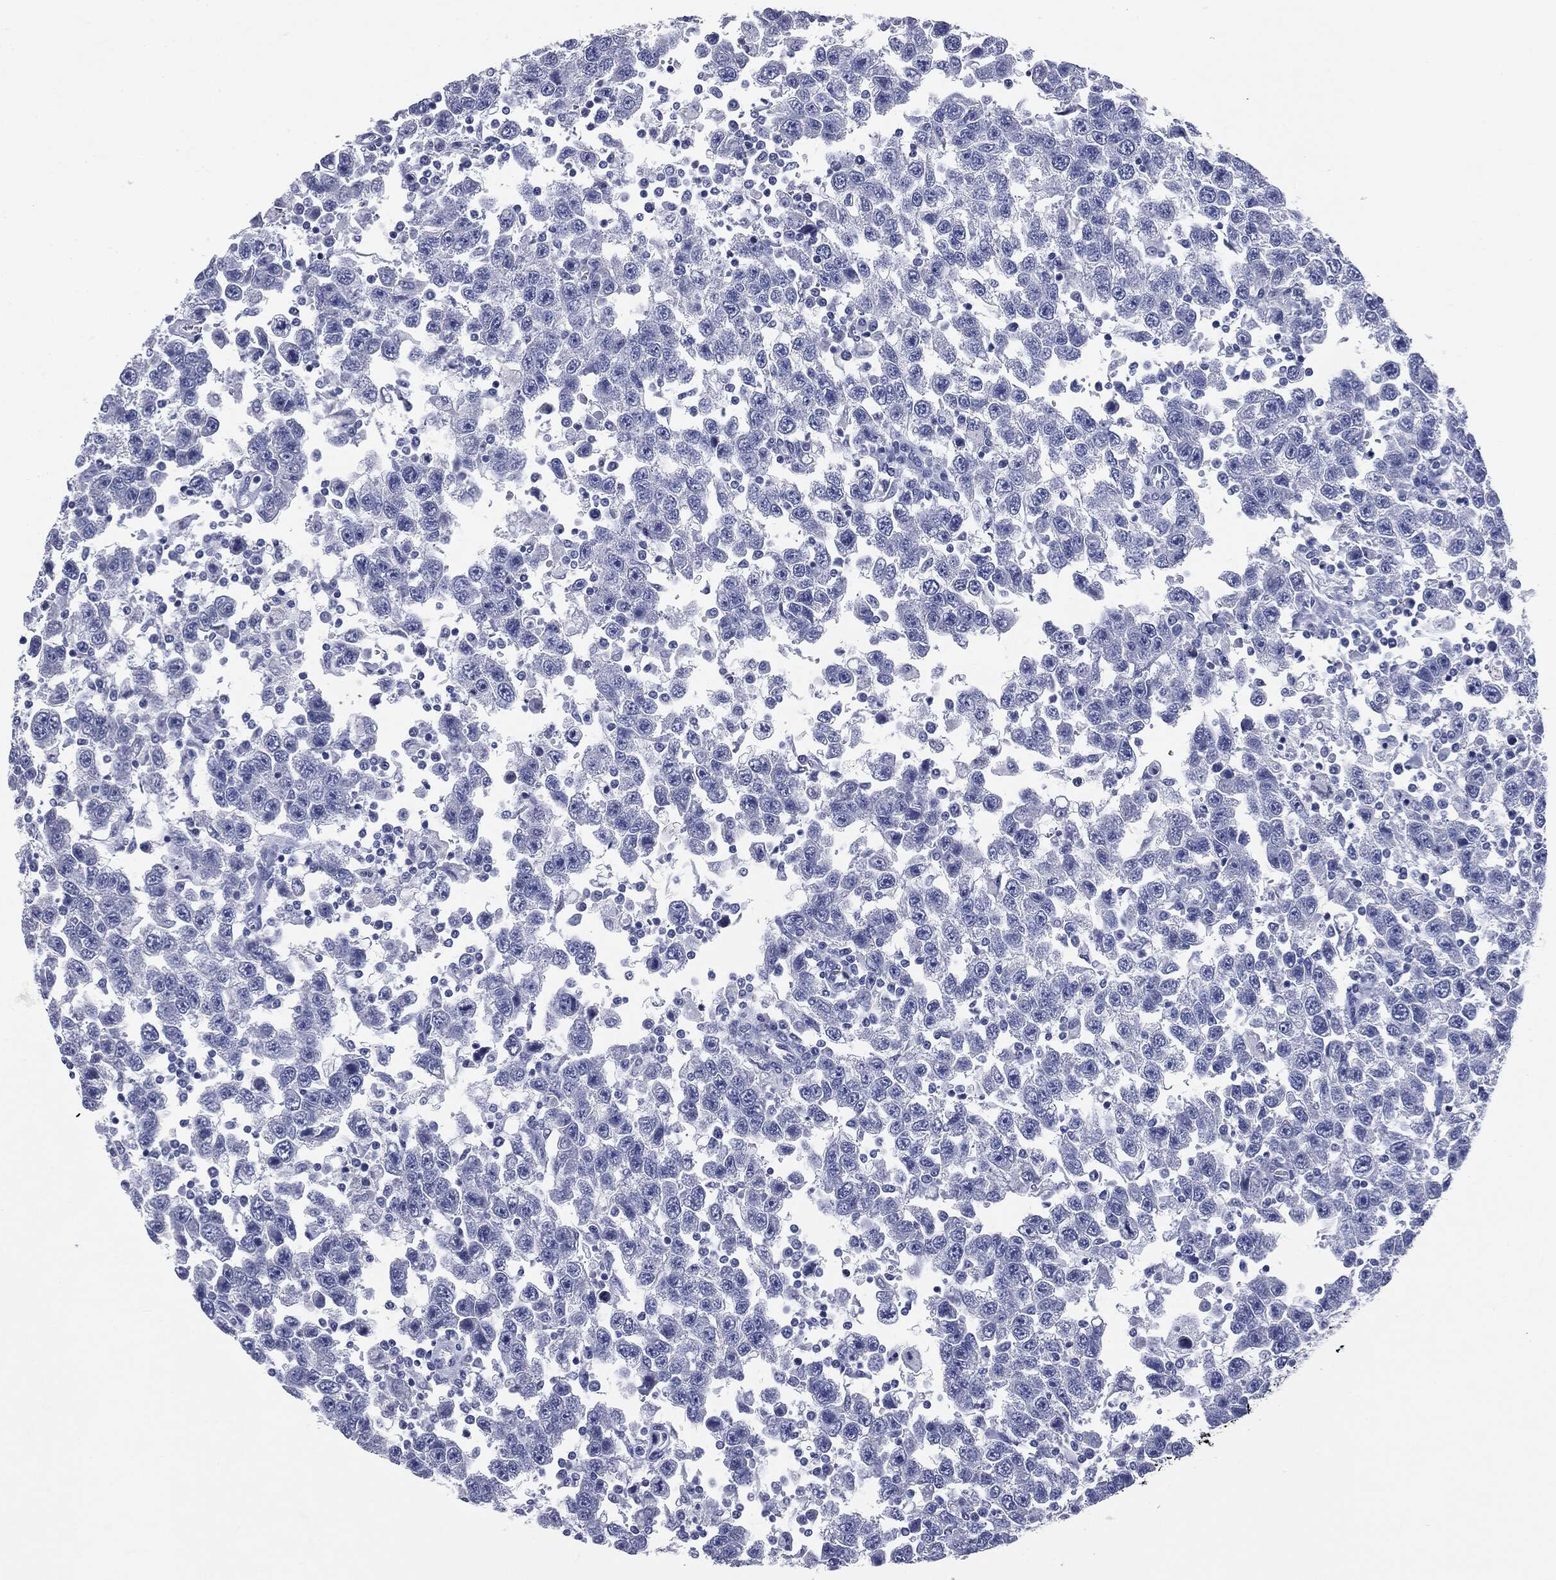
{"staining": {"intensity": "negative", "quantity": "none", "location": "none"}, "tissue": "testis cancer", "cell_type": "Tumor cells", "image_type": "cancer", "snomed": [{"axis": "morphology", "description": "Seminoma, NOS"}, {"axis": "topography", "description": "Testis"}], "caption": "A high-resolution photomicrograph shows immunohistochemistry staining of testis cancer (seminoma), which displays no significant positivity in tumor cells.", "gene": "ATP2A1", "patient": {"sex": "male", "age": 41}}